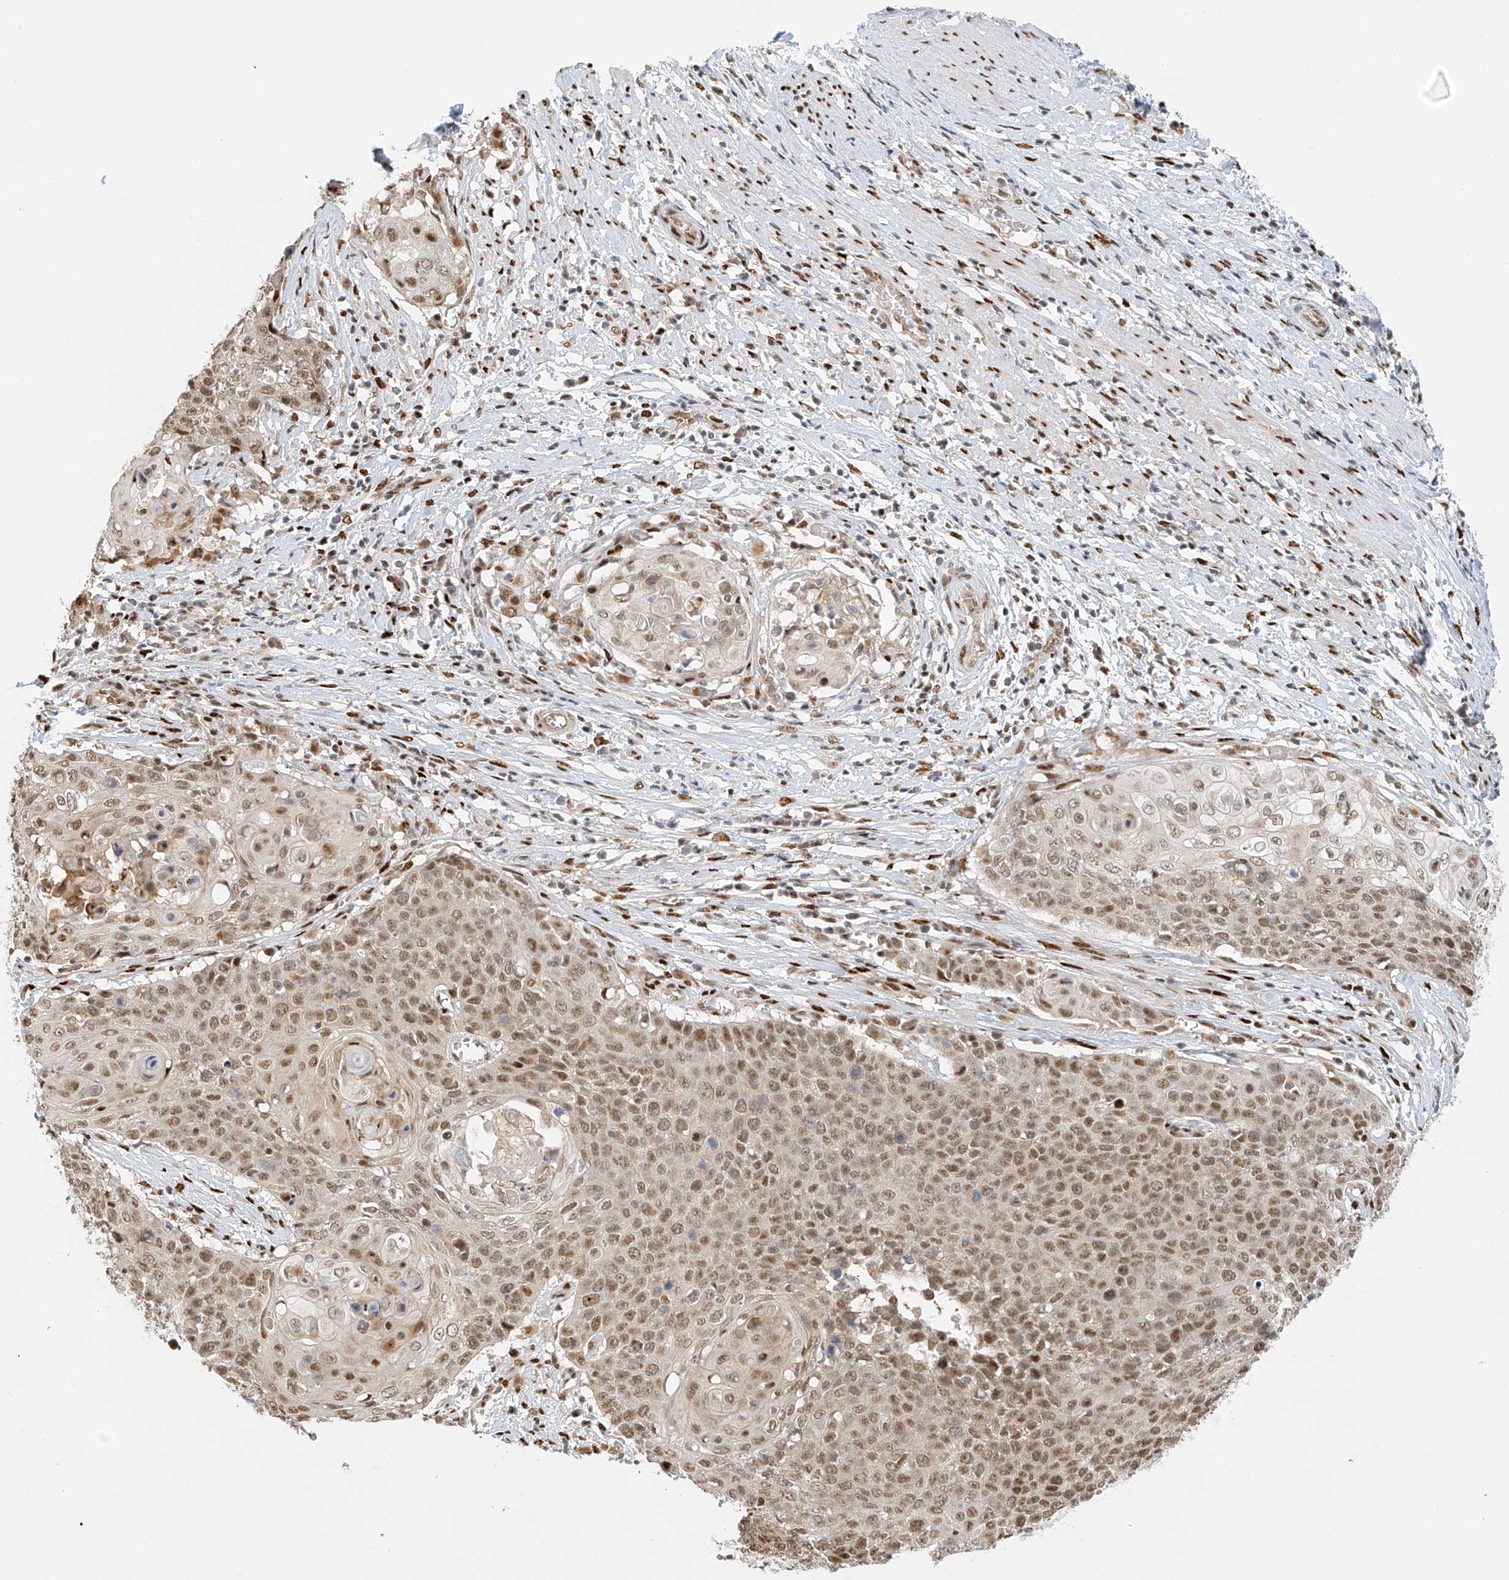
{"staining": {"intensity": "moderate", "quantity": ">75%", "location": "nuclear"}, "tissue": "cervical cancer", "cell_type": "Tumor cells", "image_type": "cancer", "snomed": [{"axis": "morphology", "description": "Squamous cell carcinoma, NOS"}, {"axis": "topography", "description": "Cervix"}], "caption": "Brown immunohistochemical staining in cervical cancer (squamous cell carcinoma) displays moderate nuclear expression in about >75% of tumor cells.", "gene": "ZNF514", "patient": {"sex": "female", "age": 39}}